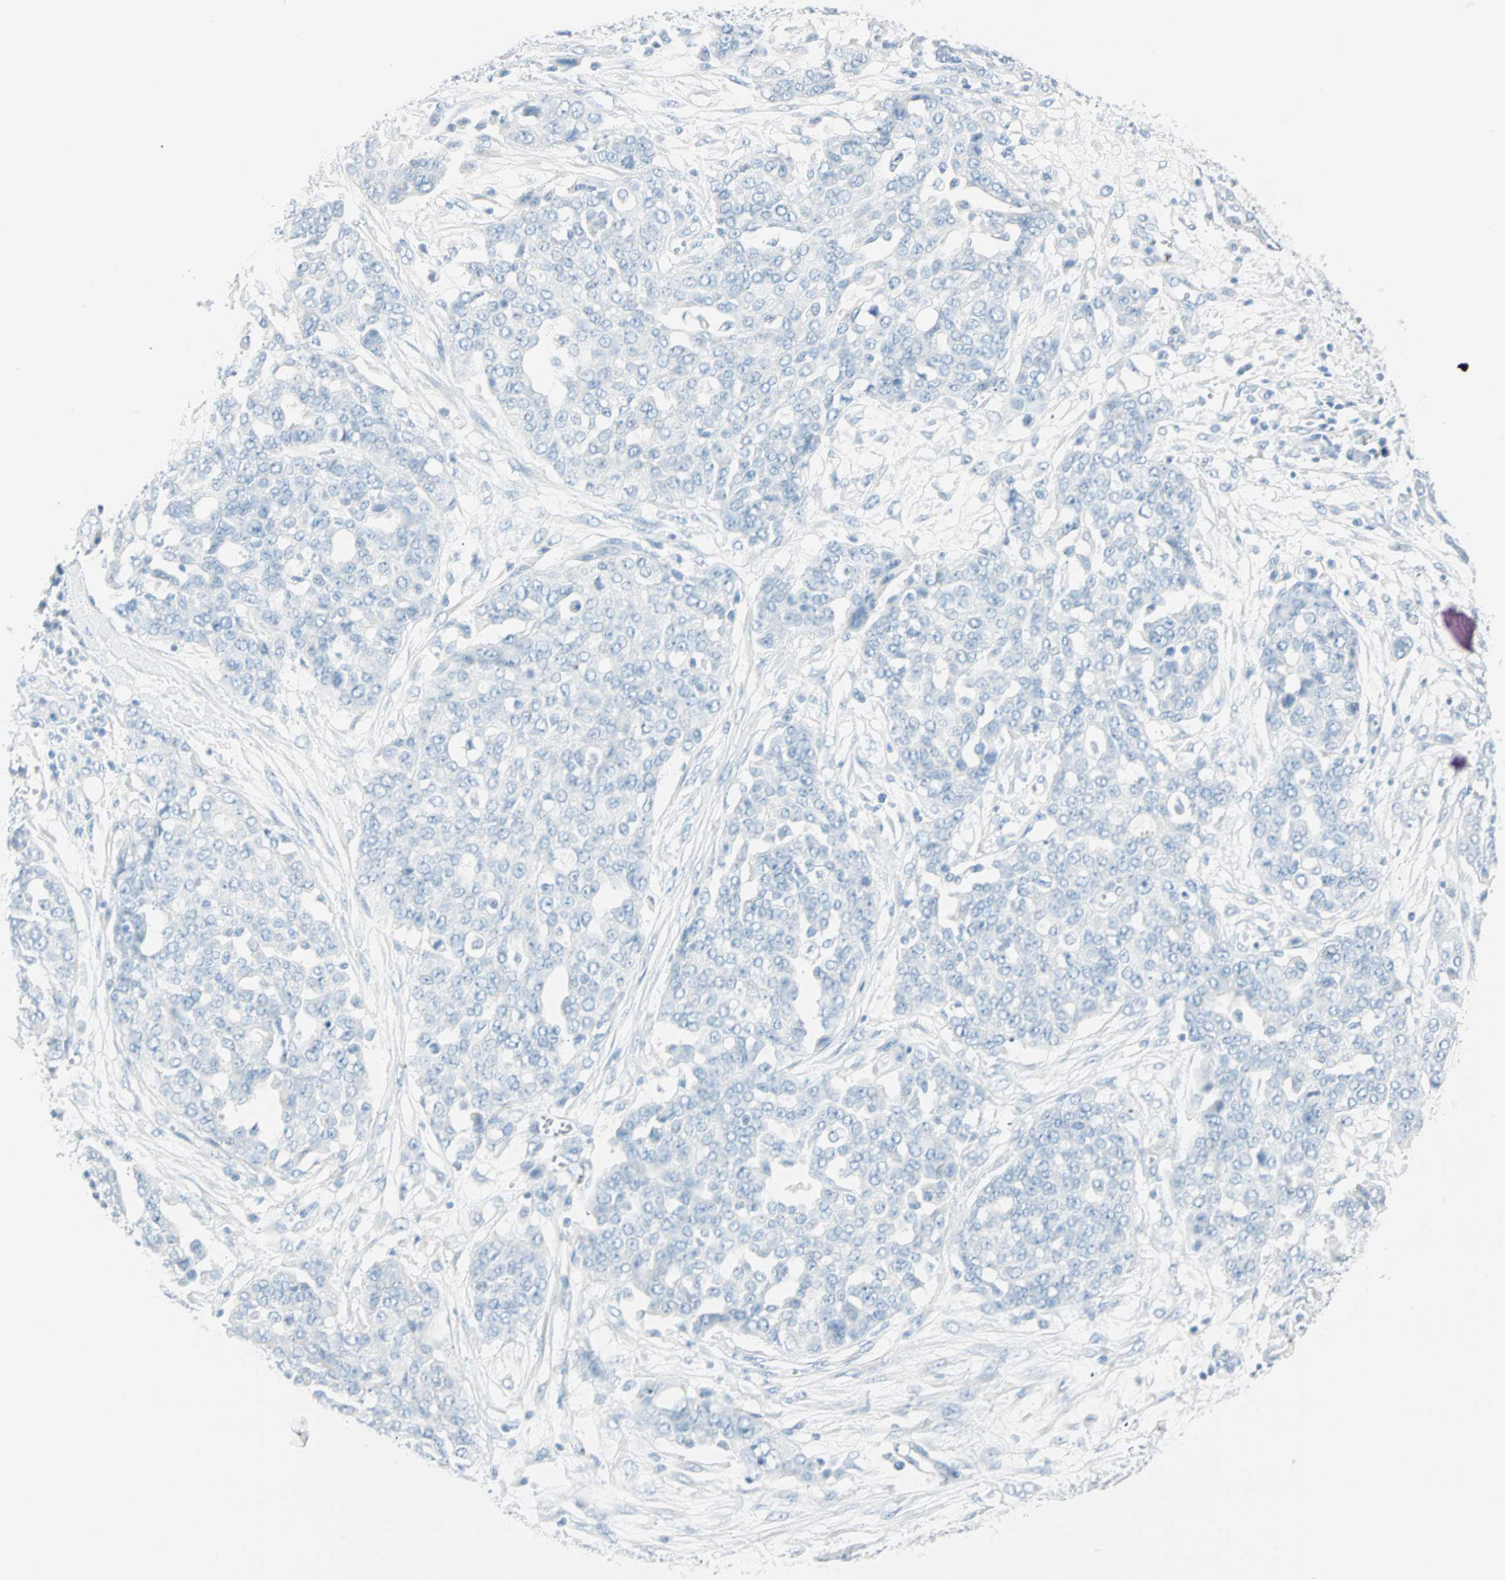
{"staining": {"intensity": "negative", "quantity": "none", "location": "none"}, "tissue": "ovarian cancer", "cell_type": "Tumor cells", "image_type": "cancer", "snomed": [{"axis": "morphology", "description": "Cystadenocarcinoma, serous, NOS"}, {"axis": "topography", "description": "Soft tissue"}, {"axis": "topography", "description": "Ovary"}], "caption": "Human ovarian cancer stained for a protein using IHC shows no expression in tumor cells.", "gene": "NES", "patient": {"sex": "female", "age": 57}}